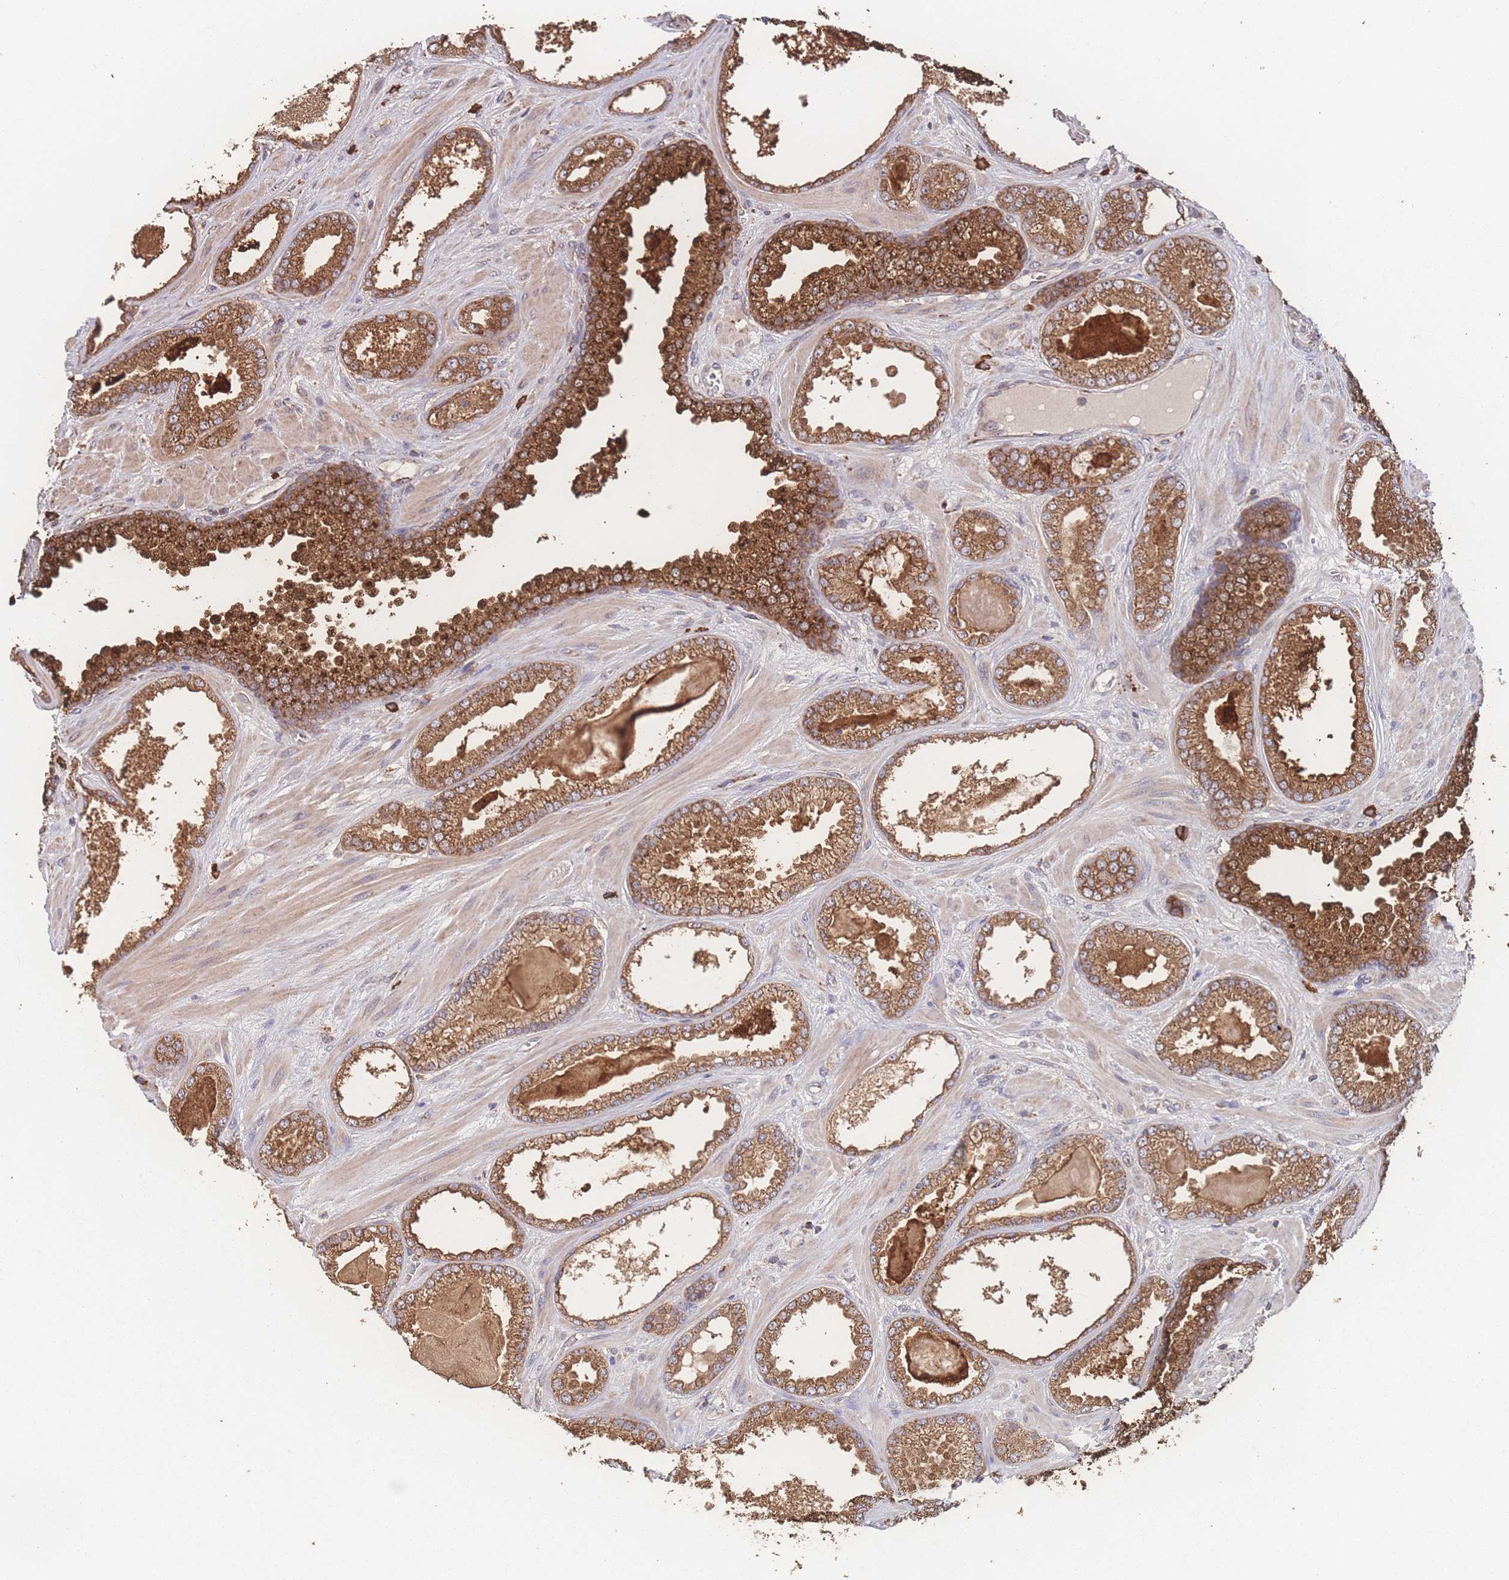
{"staining": {"intensity": "strong", "quantity": ">75%", "location": "cytoplasmic/membranous"}, "tissue": "prostate cancer", "cell_type": "Tumor cells", "image_type": "cancer", "snomed": [{"axis": "morphology", "description": "Adenocarcinoma, Low grade"}, {"axis": "topography", "description": "Prostate"}], "caption": "Prostate cancer stained with DAB immunohistochemistry (IHC) reveals high levels of strong cytoplasmic/membranous staining in approximately >75% of tumor cells. (brown staining indicates protein expression, while blue staining denotes nuclei).", "gene": "SGSM3", "patient": {"sex": "male", "age": 57}}